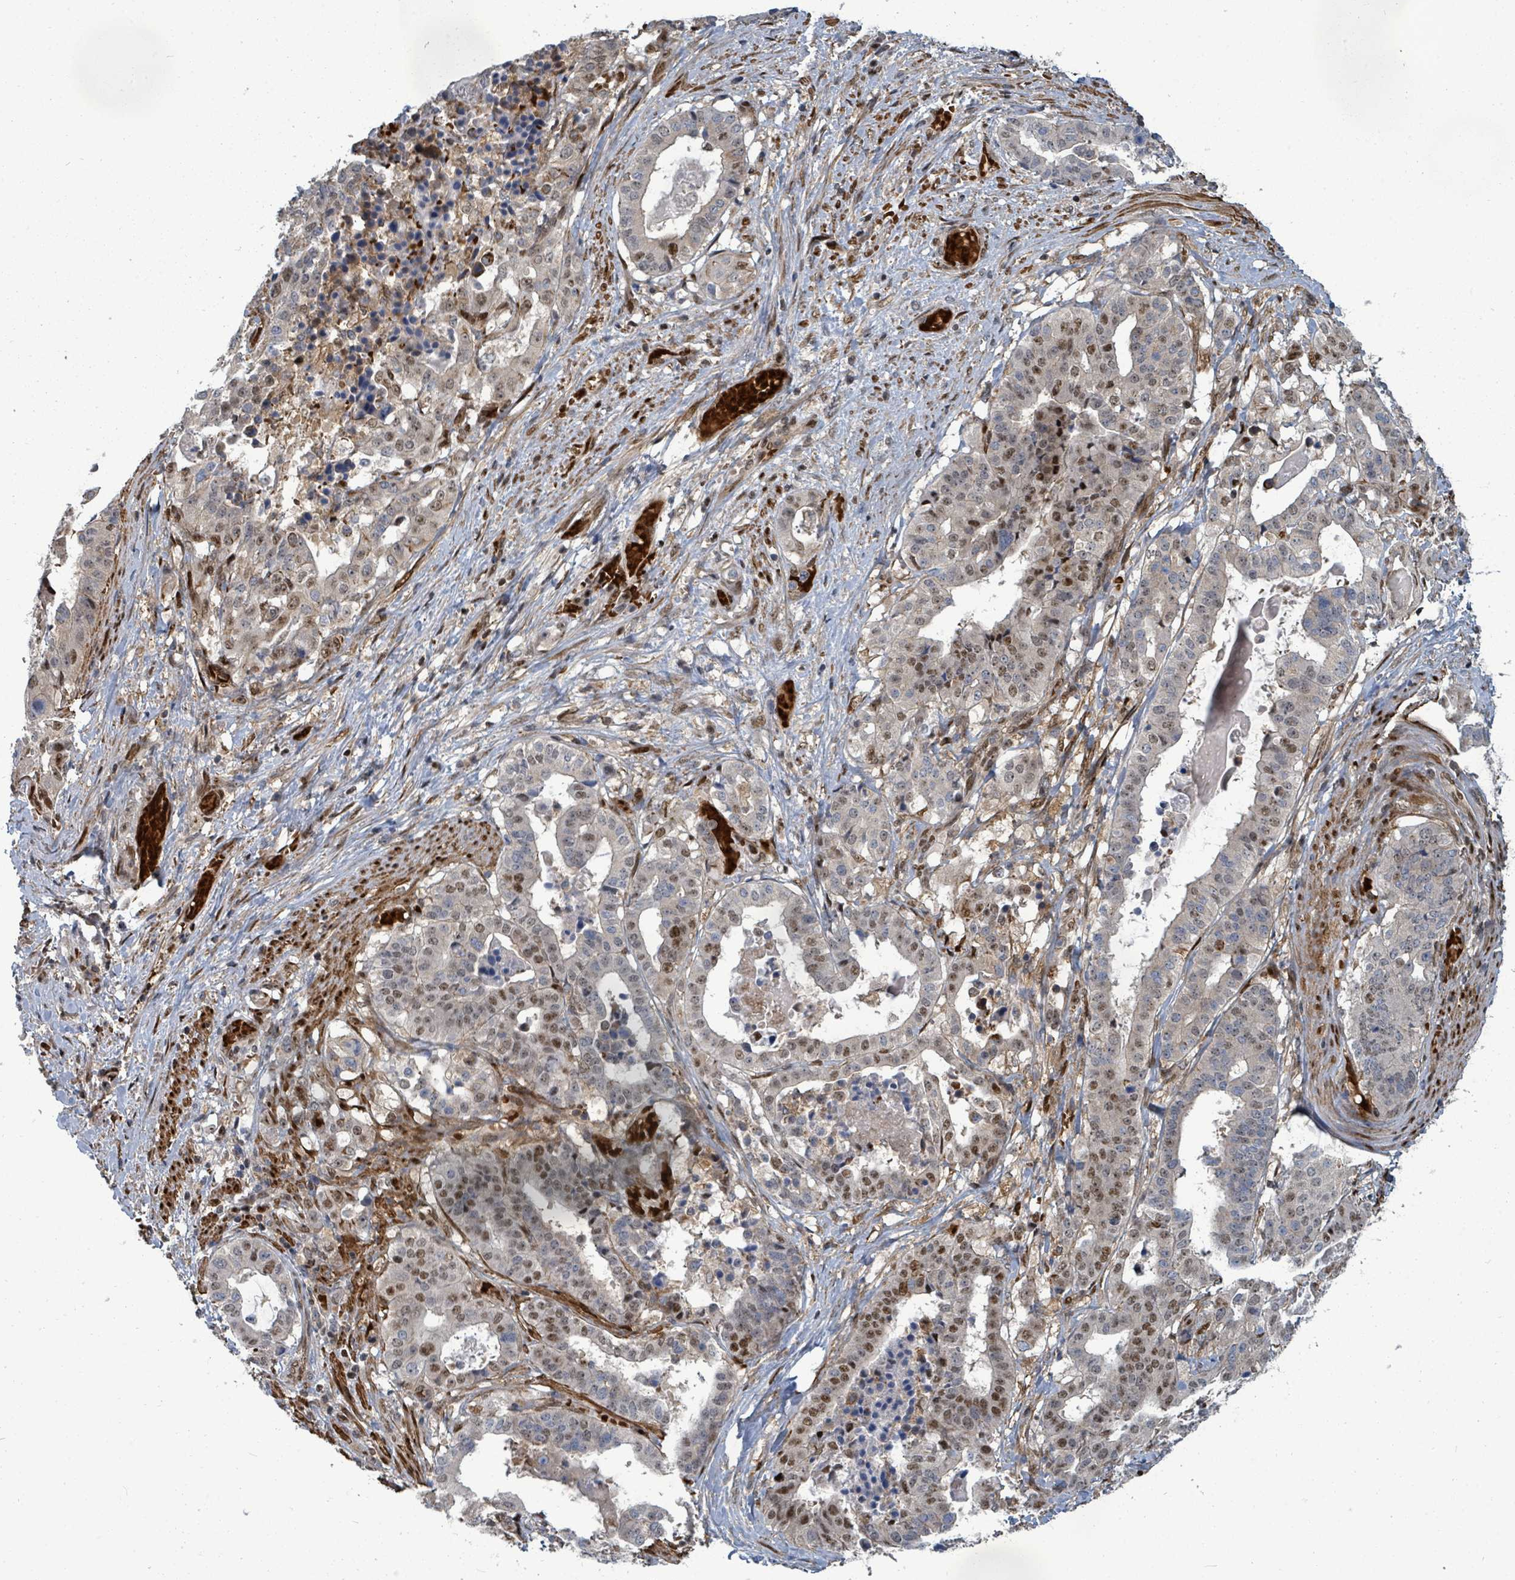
{"staining": {"intensity": "moderate", "quantity": "25%-75%", "location": "nuclear"}, "tissue": "stomach cancer", "cell_type": "Tumor cells", "image_type": "cancer", "snomed": [{"axis": "morphology", "description": "Adenocarcinoma, NOS"}, {"axis": "topography", "description": "Stomach"}], "caption": "Human stomach cancer stained with a protein marker demonstrates moderate staining in tumor cells.", "gene": "TRDMT1", "patient": {"sex": "male", "age": 48}}